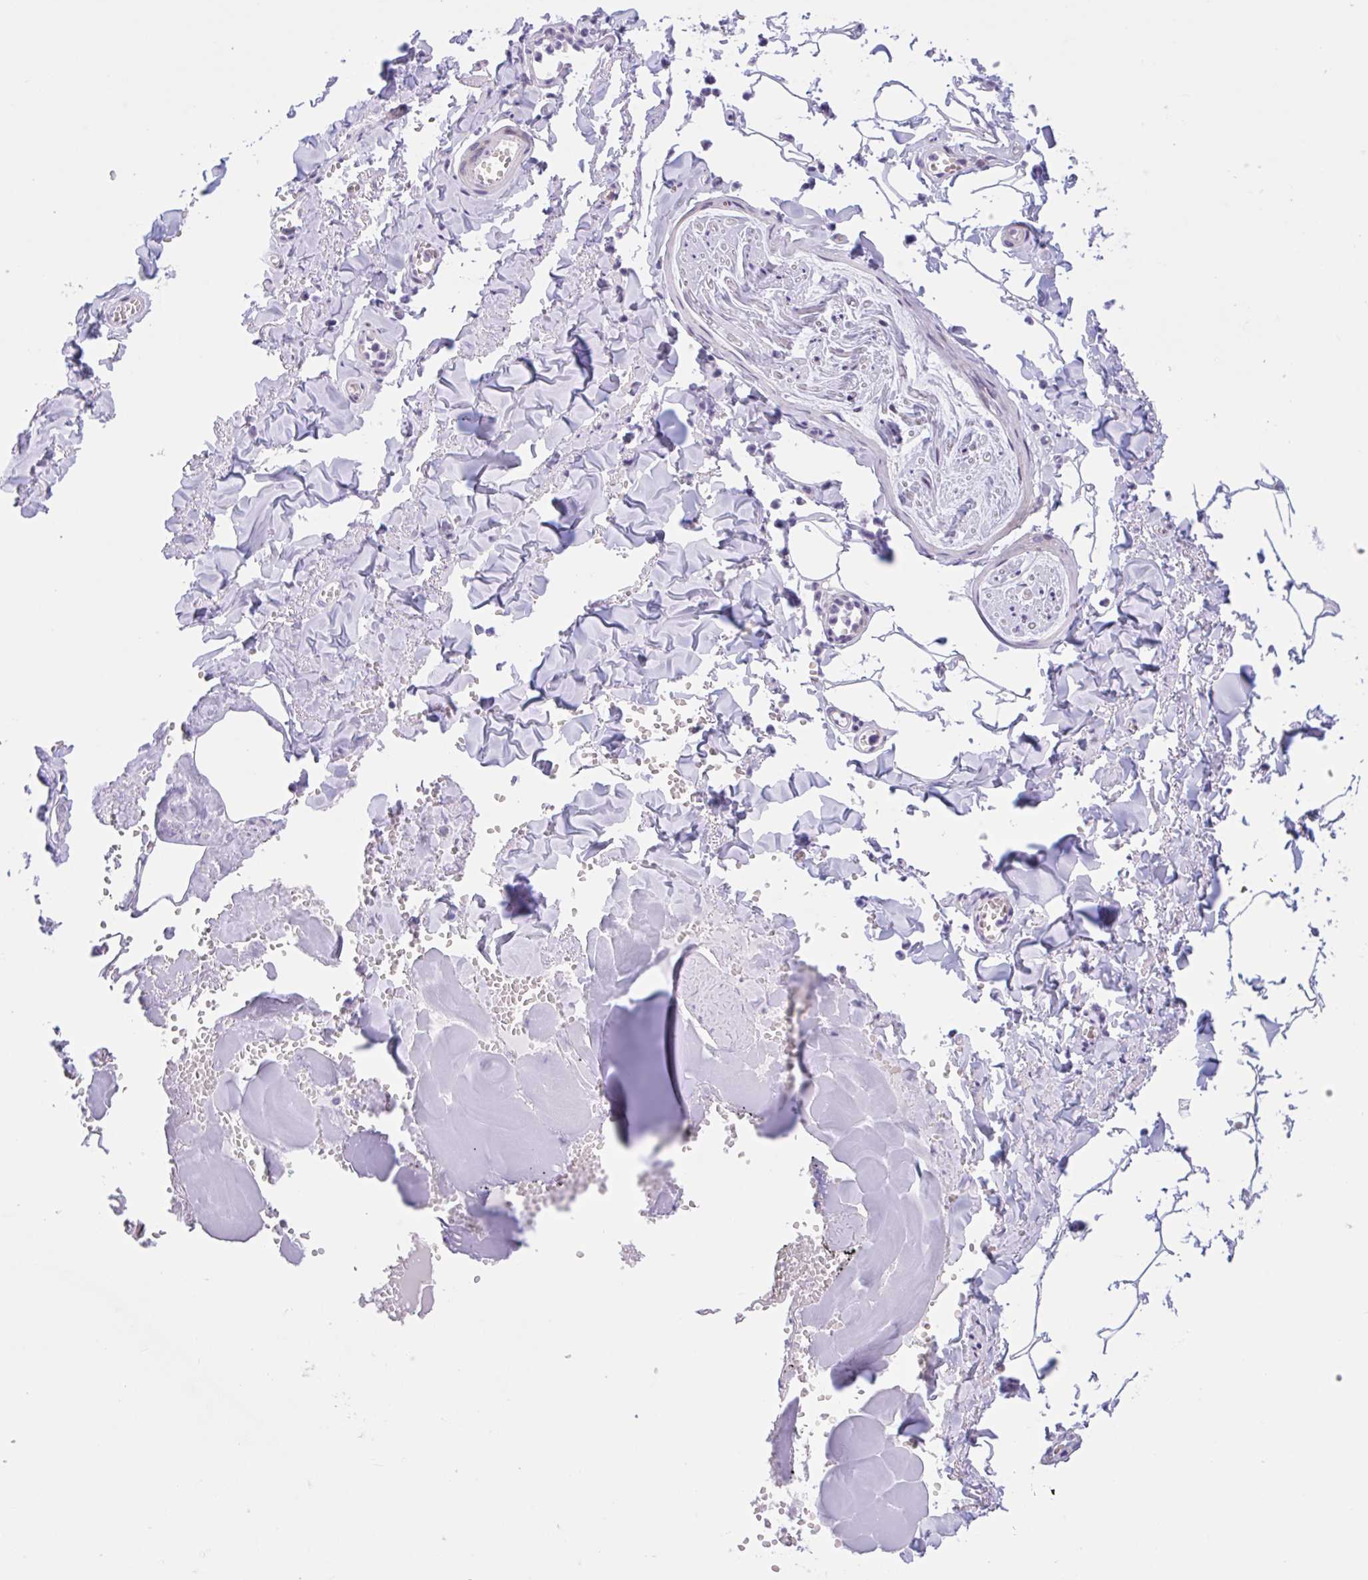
{"staining": {"intensity": "negative", "quantity": "none", "location": "none"}, "tissue": "adipose tissue", "cell_type": "Adipocytes", "image_type": "normal", "snomed": [{"axis": "morphology", "description": "Normal tissue, NOS"}, {"axis": "topography", "description": "Vulva"}, {"axis": "topography", "description": "Peripheral nerve tissue"}], "caption": "Immunohistochemistry of normal adipose tissue demonstrates no positivity in adipocytes.", "gene": "AHCYL2", "patient": {"sex": "female", "age": 66}}